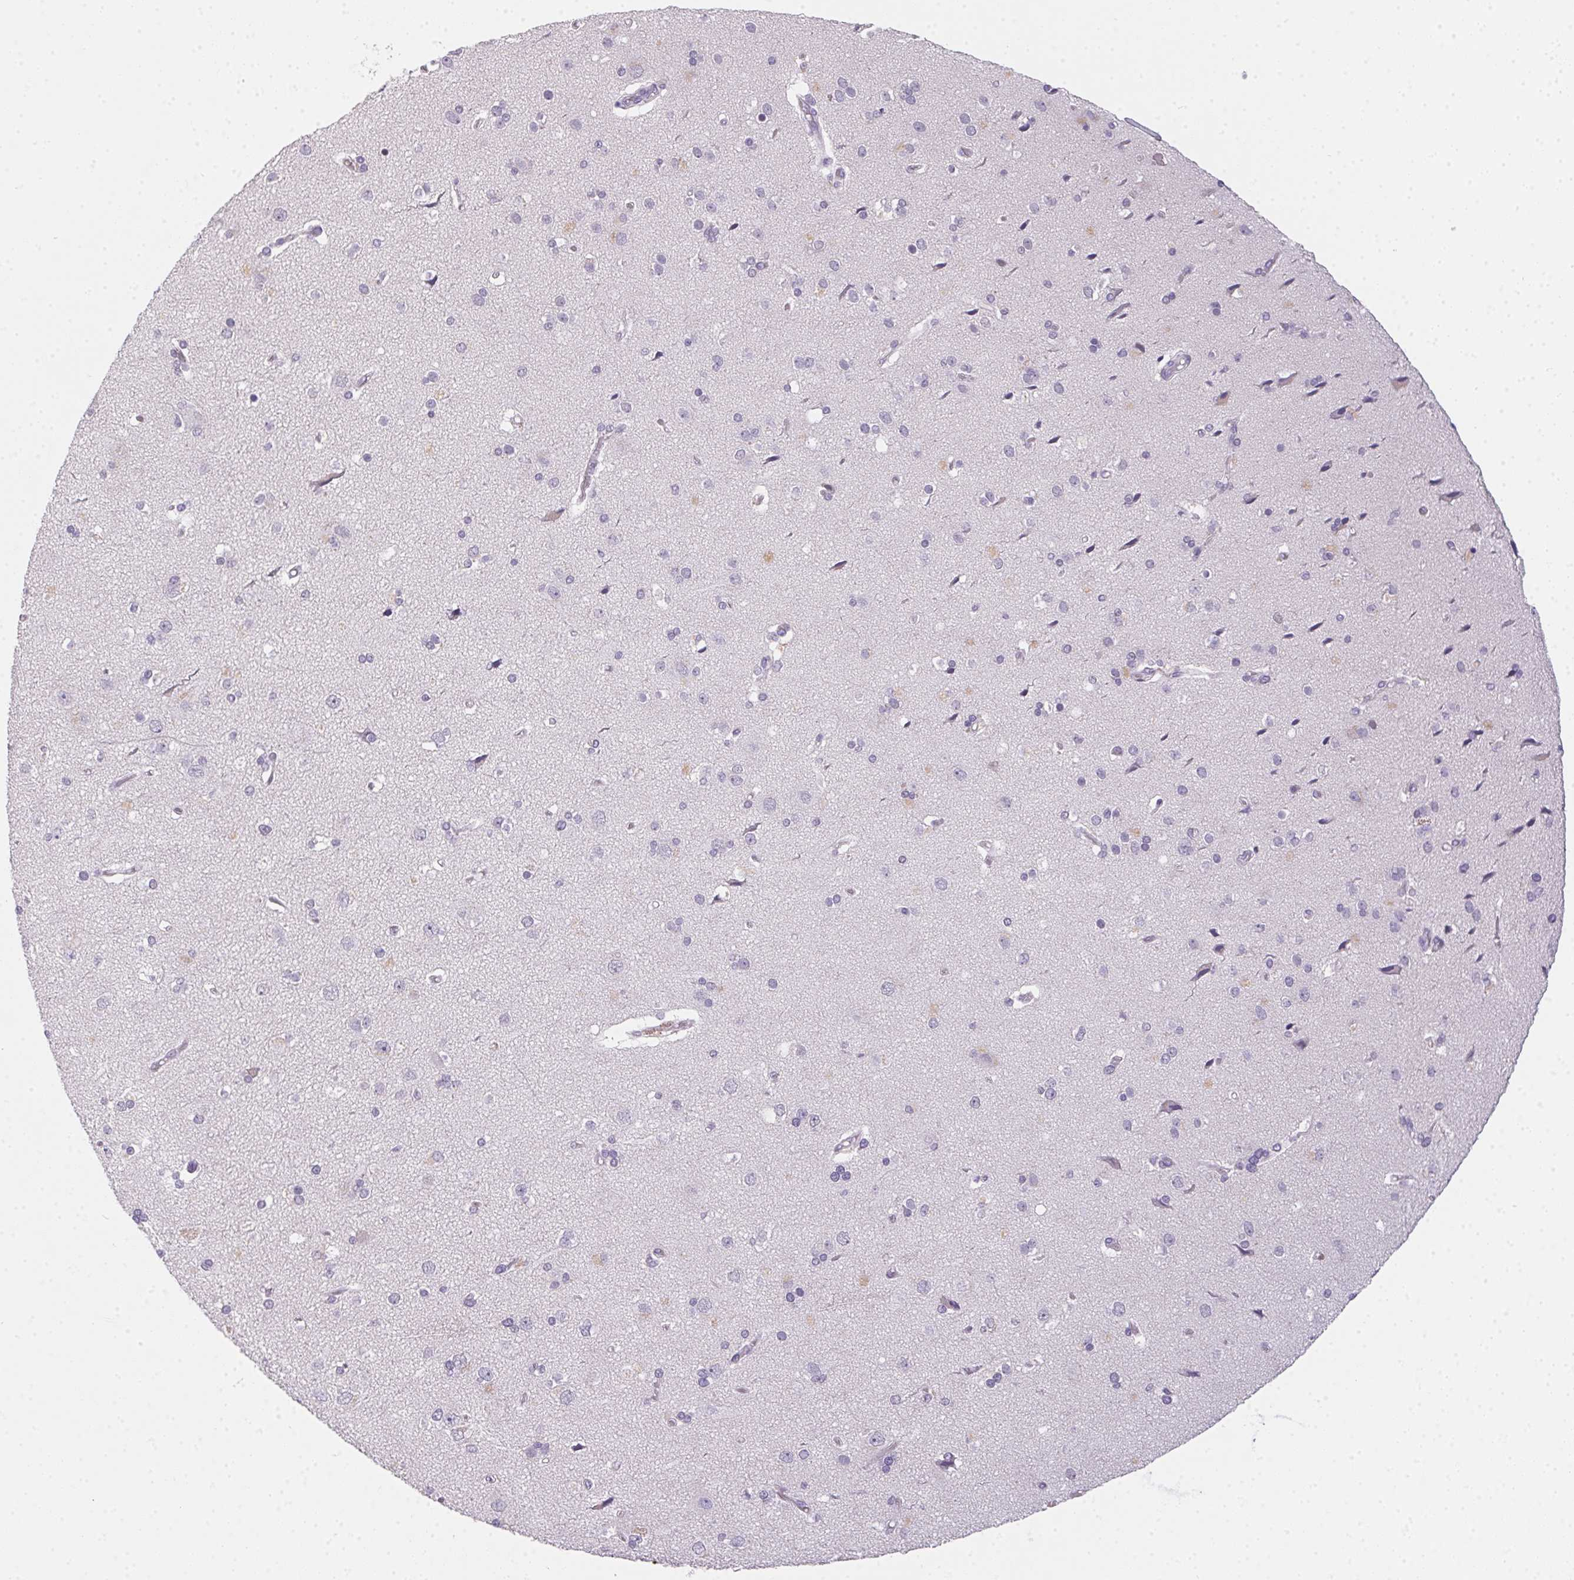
{"staining": {"intensity": "negative", "quantity": "none", "location": "none"}, "tissue": "cerebral cortex", "cell_type": "Endothelial cells", "image_type": "normal", "snomed": [{"axis": "morphology", "description": "Normal tissue, NOS"}, {"axis": "morphology", "description": "Glioma, malignant, High grade"}, {"axis": "topography", "description": "Cerebral cortex"}], "caption": "A photomicrograph of human cerebral cortex is negative for staining in endothelial cells.", "gene": "MORC1", "patient": {"sex": "male", "age": 71}}